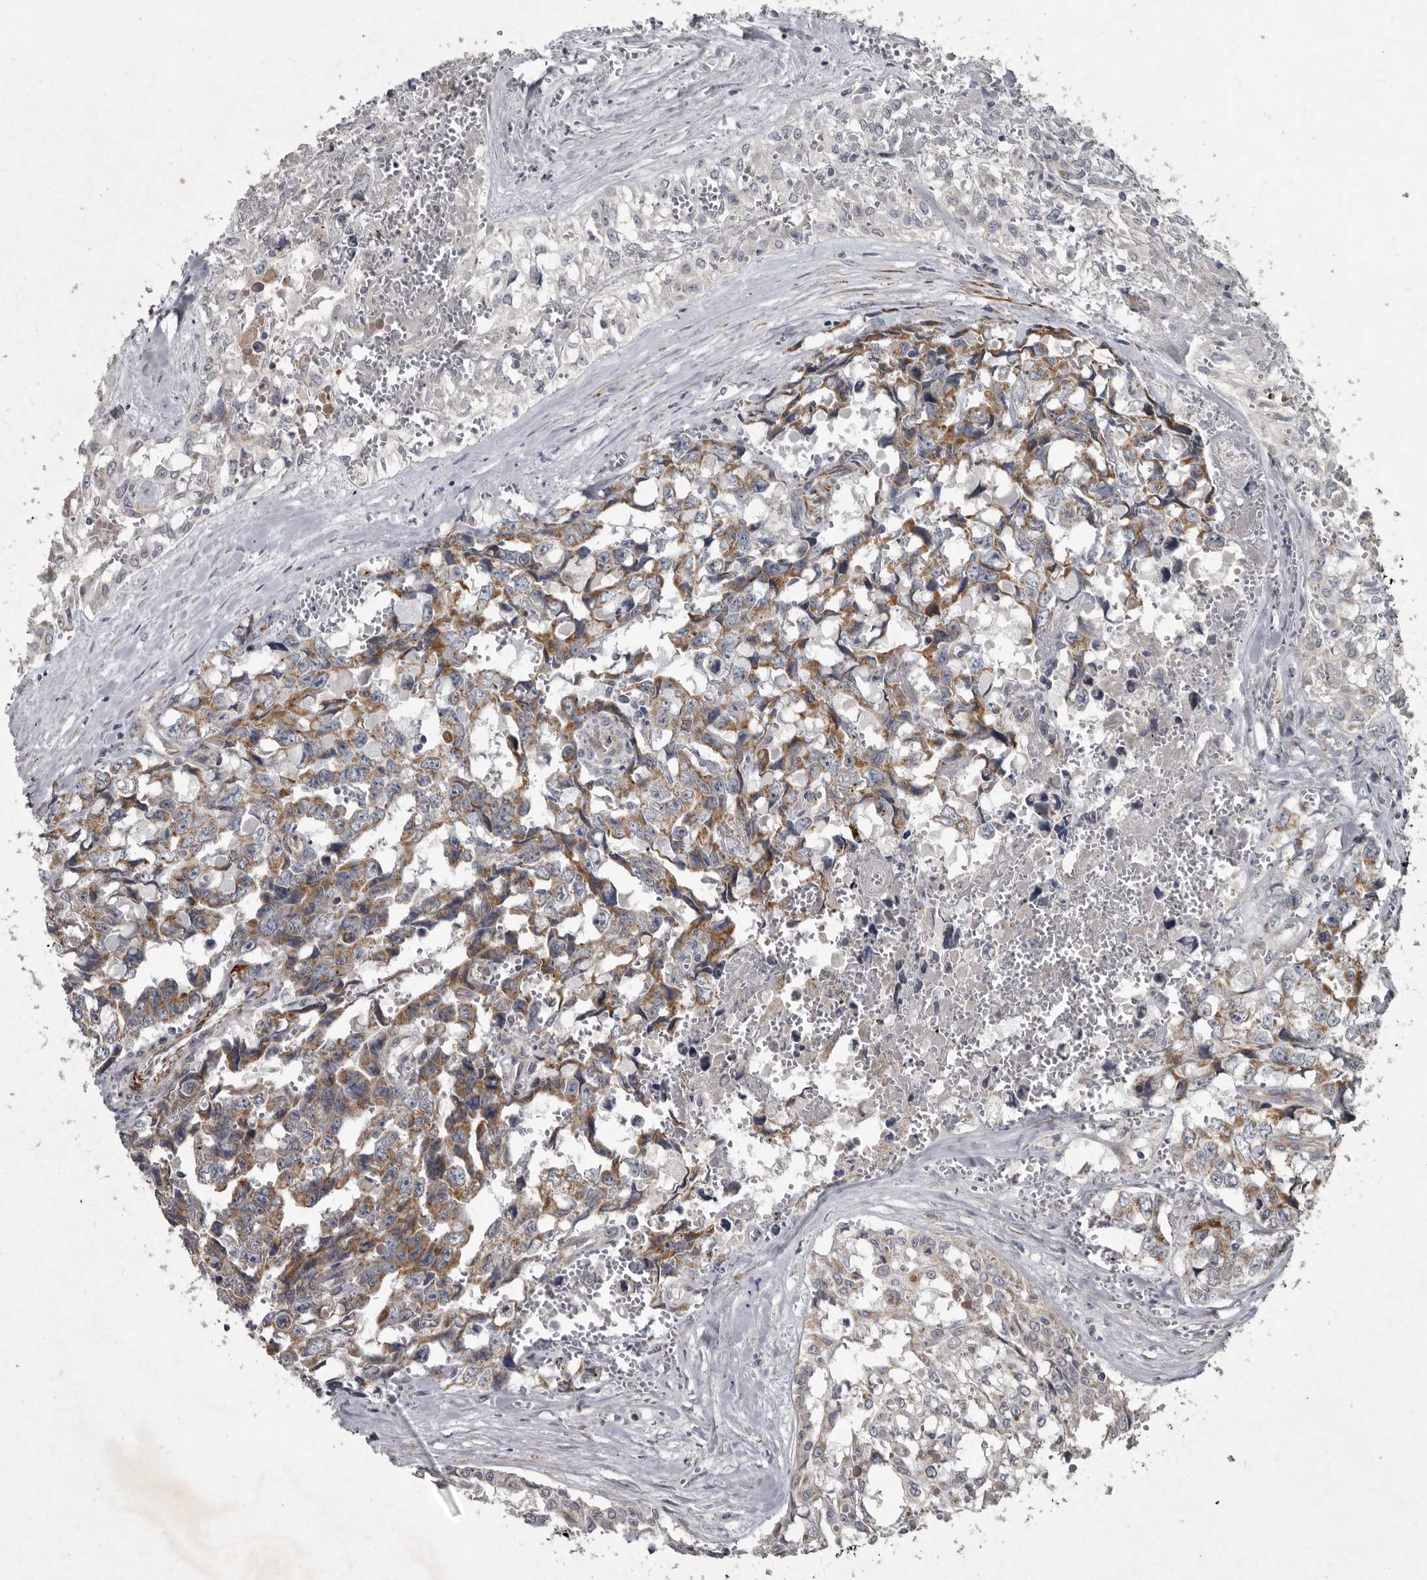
{"staining": {"intensity": "moderate", "quantity": ">75%", "location": "cytoplasmic/membranous"}, "tissue": "testis cancer", "cell_type": "Tumor cells", "image_type": "cancer", "snomed": [{"axis": "morphology", "description": "Carcinoma, Embryonal, NOS"}, {"axis": "topography", "description": "Testis"}], "caption": "Human embryonal carcinoma (testis) stained with a brown dye demonstrates moderate cytoplasmic/membranous positive positivity in about >75% of tumor cells.", "gene": "MRPS15", "patient": {"sex": "male", "age": 31}}